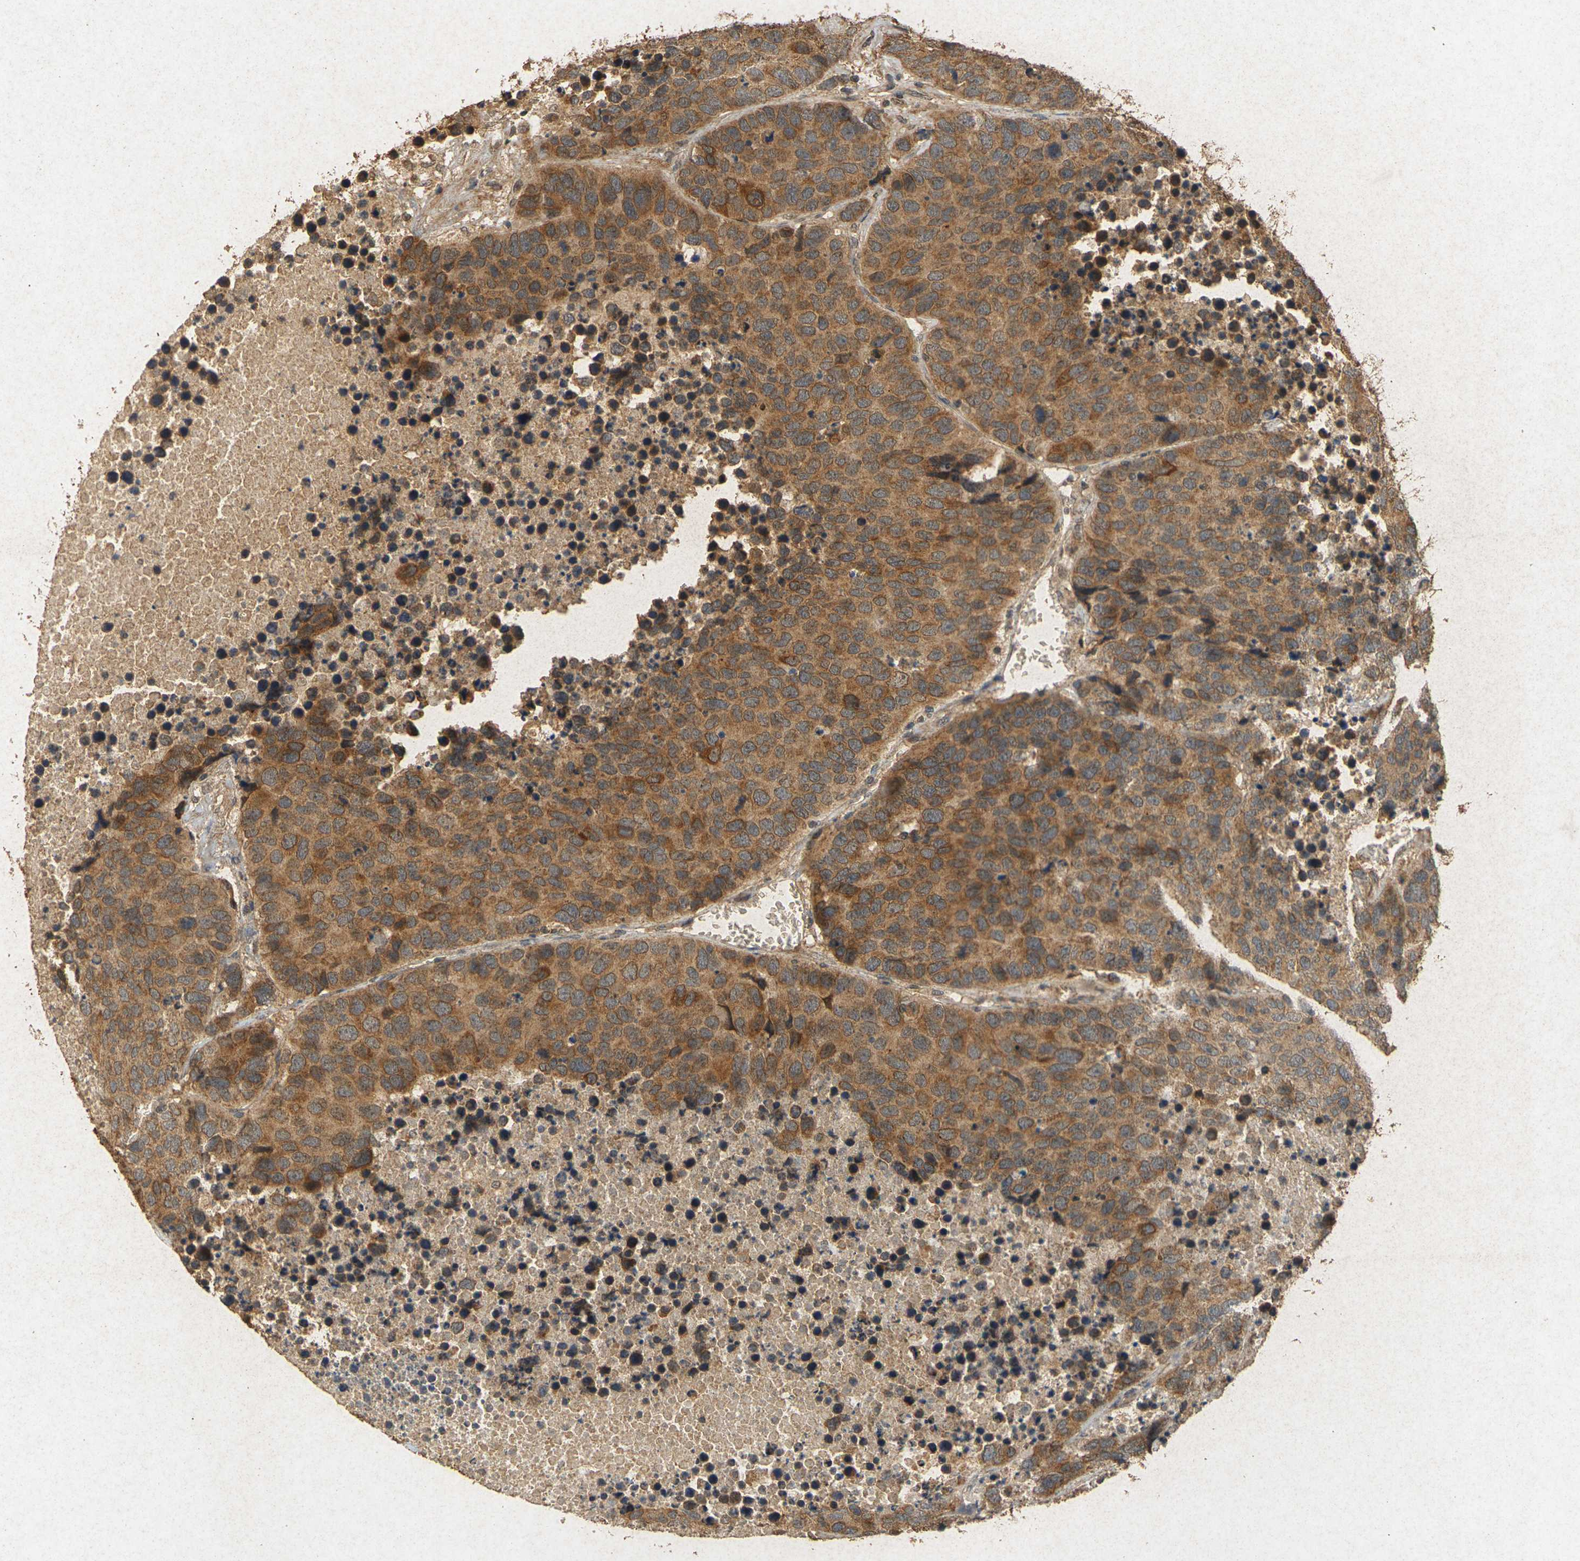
{"staining": {"intensity": "moderate", "quantity": ">75%", "location": "cytoplasmic/membranous"}, "tissue": "carcinoid", "cell_type": "Tumor cells", "image_type": "cancer", "snomed": [{"axis": "morphology", "description": "Carcinoid, malignant, NOS"}, {"axis": "topography", "description": "Lung"}], "caption": "The image displays a brown stain indicating the presence of a protein in the cytoplasmic/membranous of tumor cells in carcinoid. Using DAB (3,3'-diaminobenzidine) (brown) and hematoxylin (blue) stains, captured at high magnification using brightfield microscopy.", "gene": "ERN1", "patient": {"sex": "male", "age": 60}}